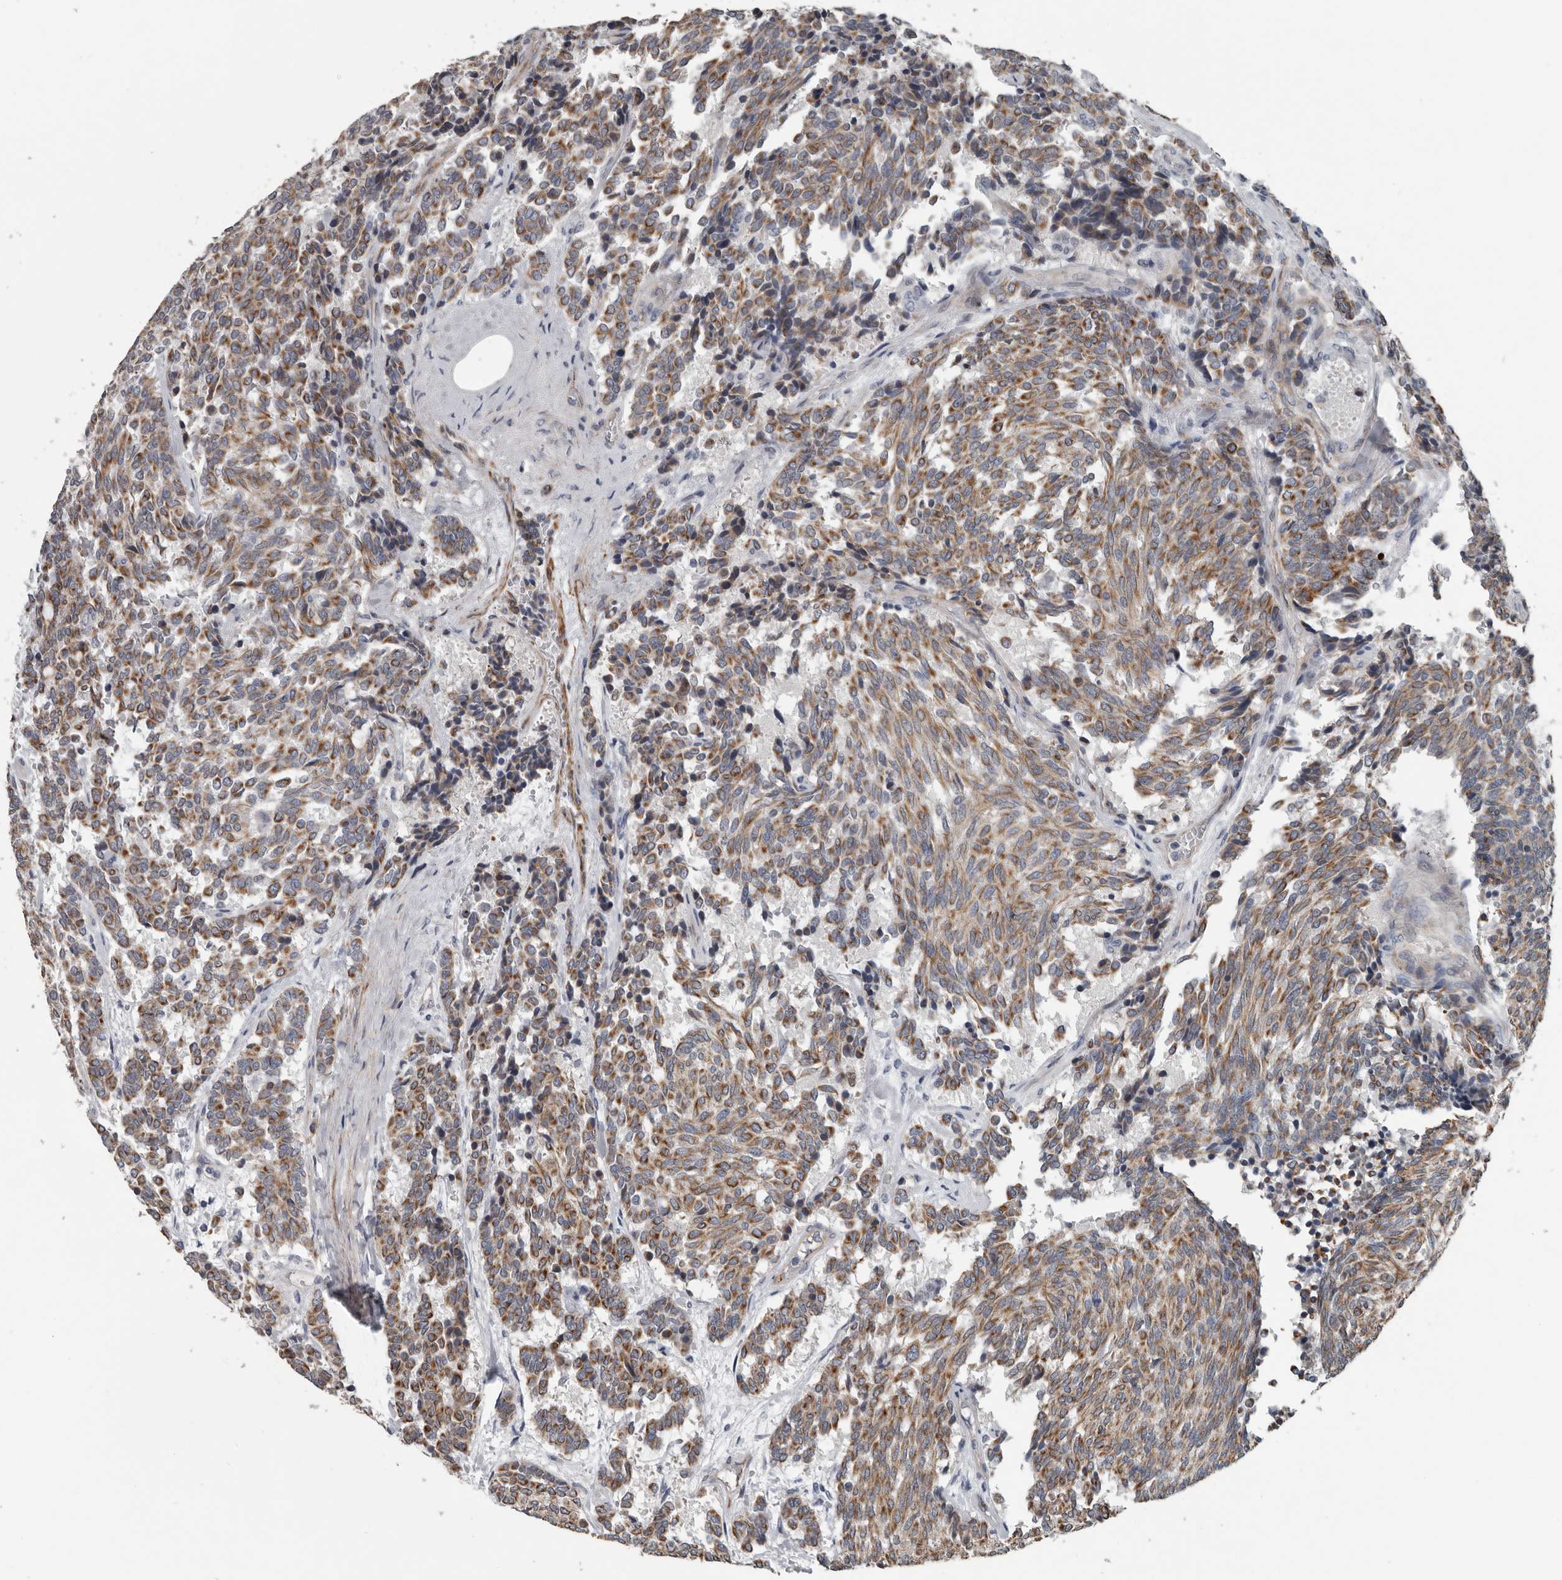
{"staining": {"intensity": "moderate", "quantity": ">75%", "location": "cytoplasmic/membranous"}, "tissue": "carcinoid", "cell_type": "Tumor cells", "image_type": "cancer", "snomed": [{"axis": "morphology", "description": "Carcinoid, malignant, NOS"}, {"axis": "topography", "description": "Pancreas"}], "caption": "A histopathology image showing moderate cytoplasmic/membranous expression in approximately >75% of tumor cells in malignant carcinoid, as visualized by brown immunohistochemical staining.", "gene": "DPY19L4", "patient": {"sex": "female", "age": 54}}